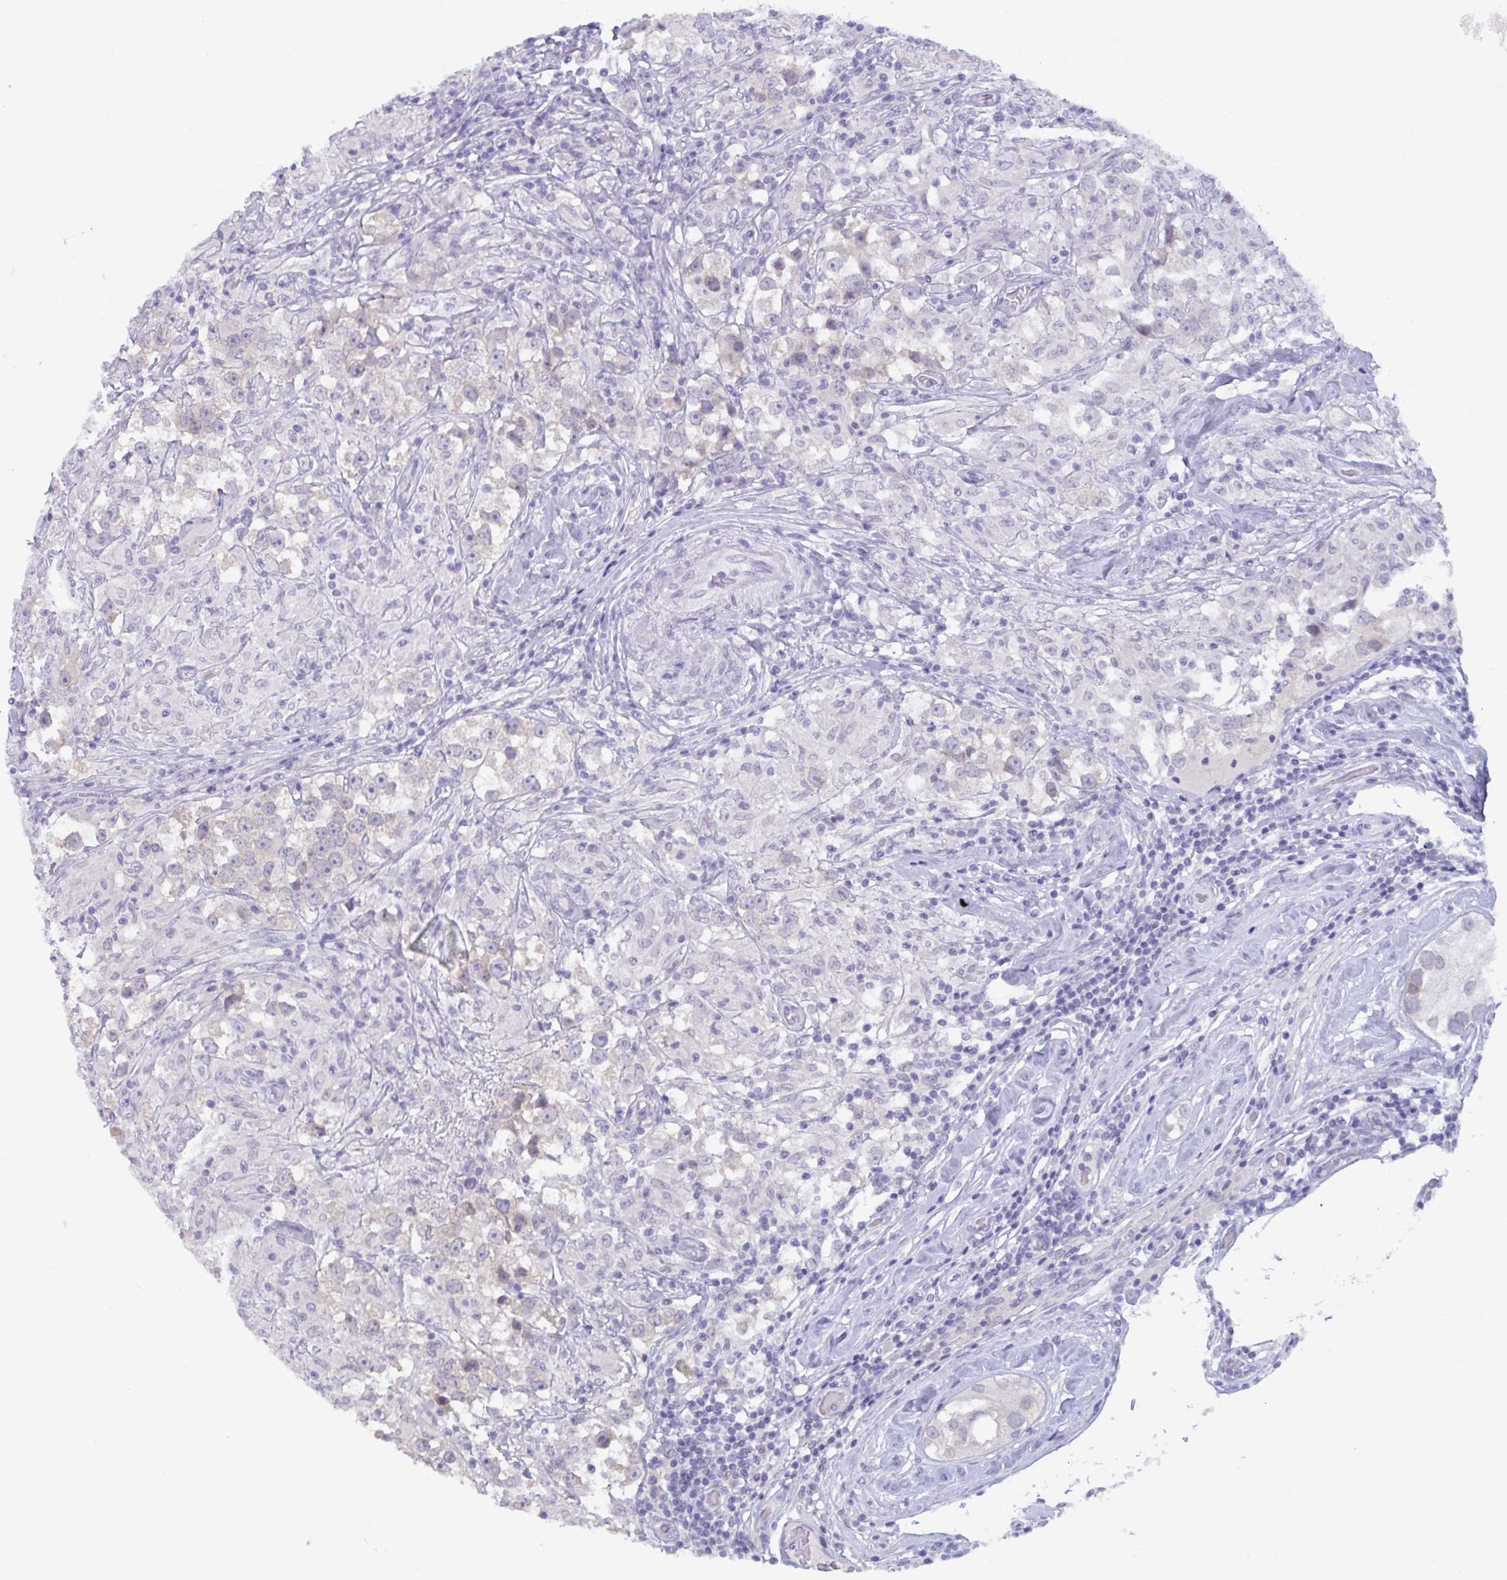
{"staining": {"intensity": "negative", "quantity": "none", "location": "none"}, "tissue": "testis cancer", "cell_type": "Tumor cells", "image_type": "cancer", "snomed": [{"axis": "morphology", "description": "Seminoma, NOS"}, {"axis": "topography", "description": "Testis"}], "caption": "Seminoma (testis) was stained to show a protein in brown. There is no significant staining in tumor cells. (DAB (3,3'-diaminobenzidine) immunohistochemistry (IHC), high magnification).", "gene": "SERPINB13", "patient": {"sex": "male", "age": 46}}